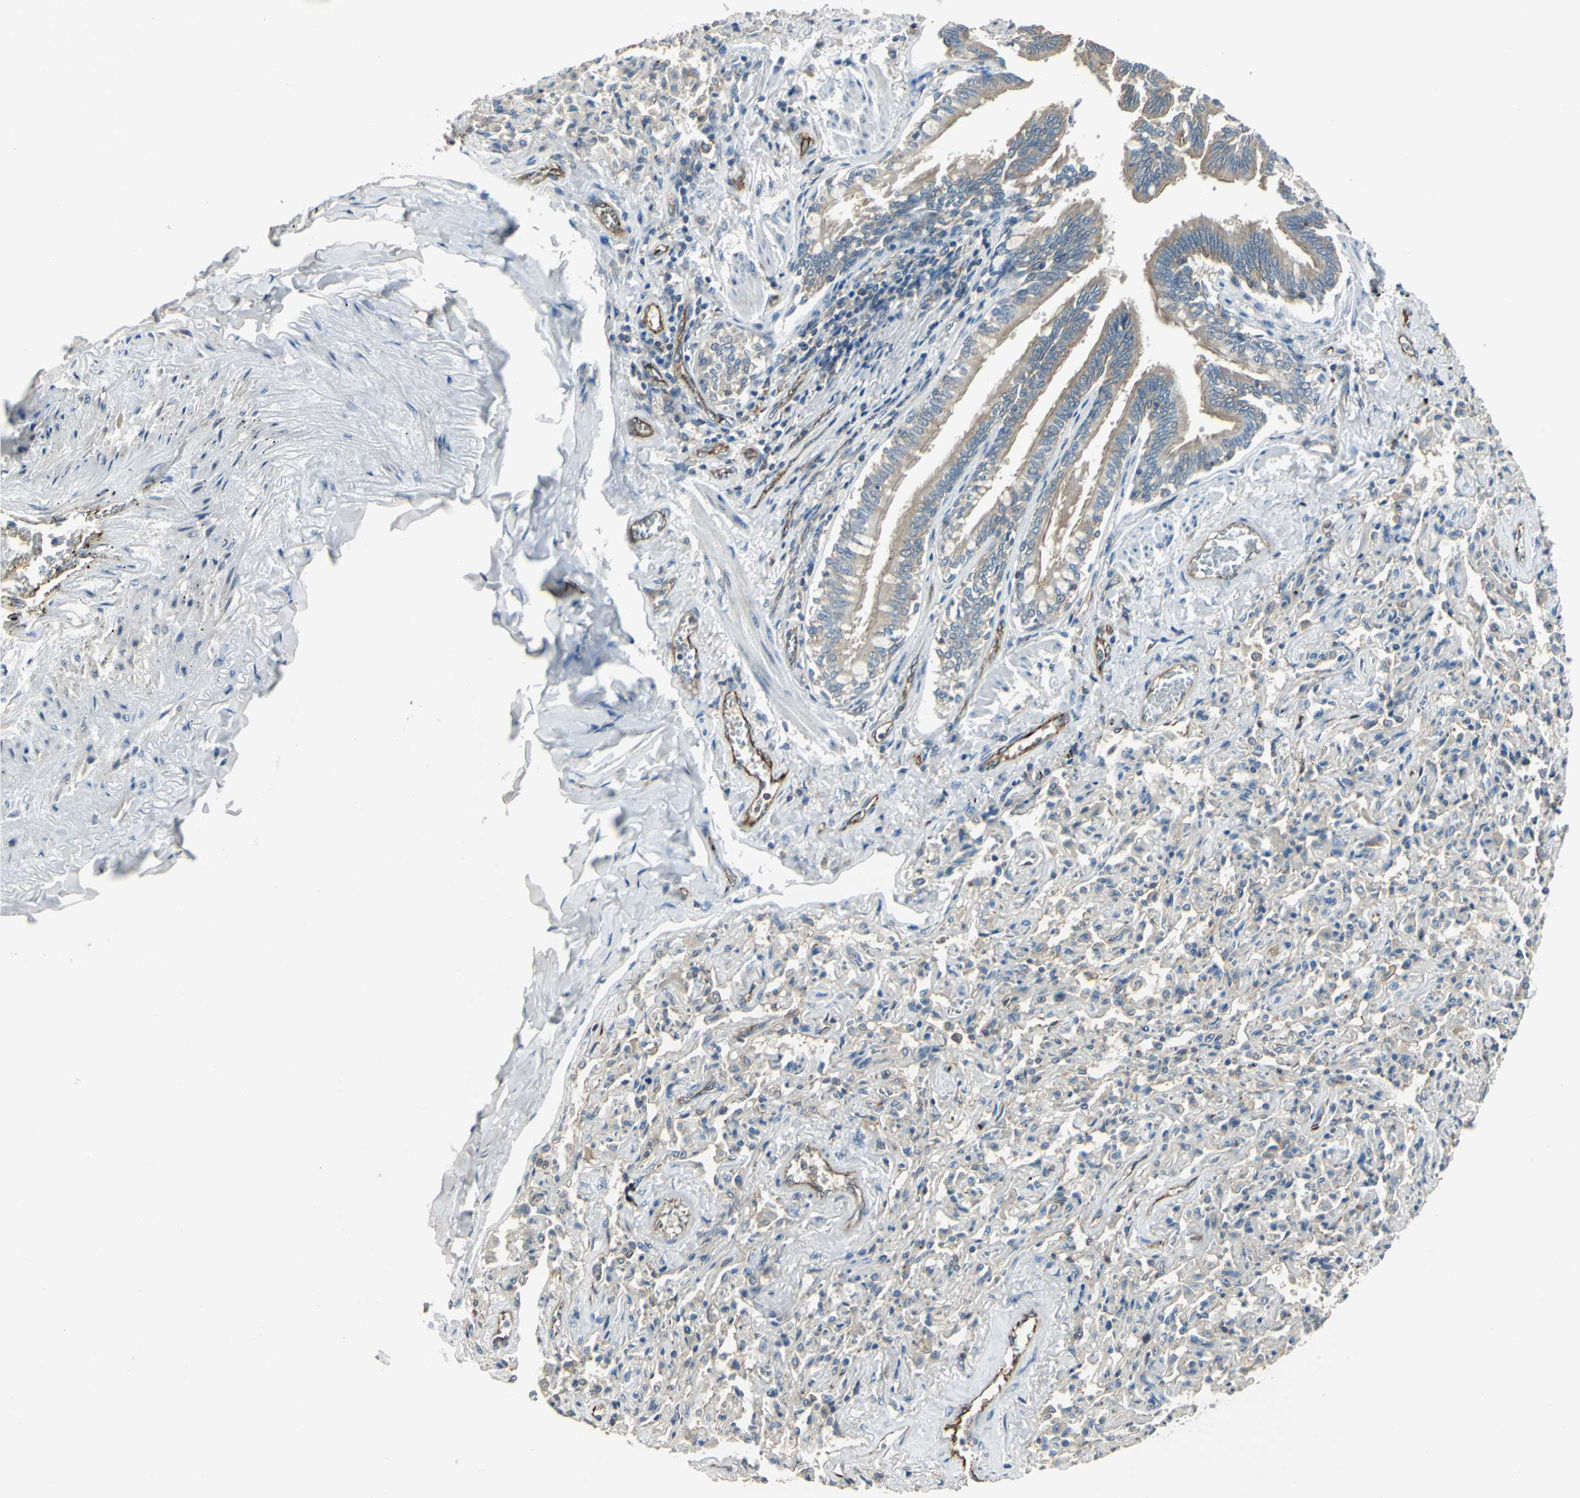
{"staining": {"intensity": "moderate", "quantity": "25%-75%", "location": "cytoplasmic/membranous"}, "tissue": "bronchus", "cell_type": "Respiratory epithelial cells", "image_type": "normal", "snomed": [{"axis": "morphology", "description": "Normal tissue, NOS"}, {"axis": "topography", "description": "Lung"}], "caption": "Respiratory epithelial cells display medium levels of moderate cytoplasmic/membranous positivity in approximately 25%-75% of cells in benign human bronchus.", "gene": "RAPGEF1", "patient": {"sex": "male", "age": 64}}